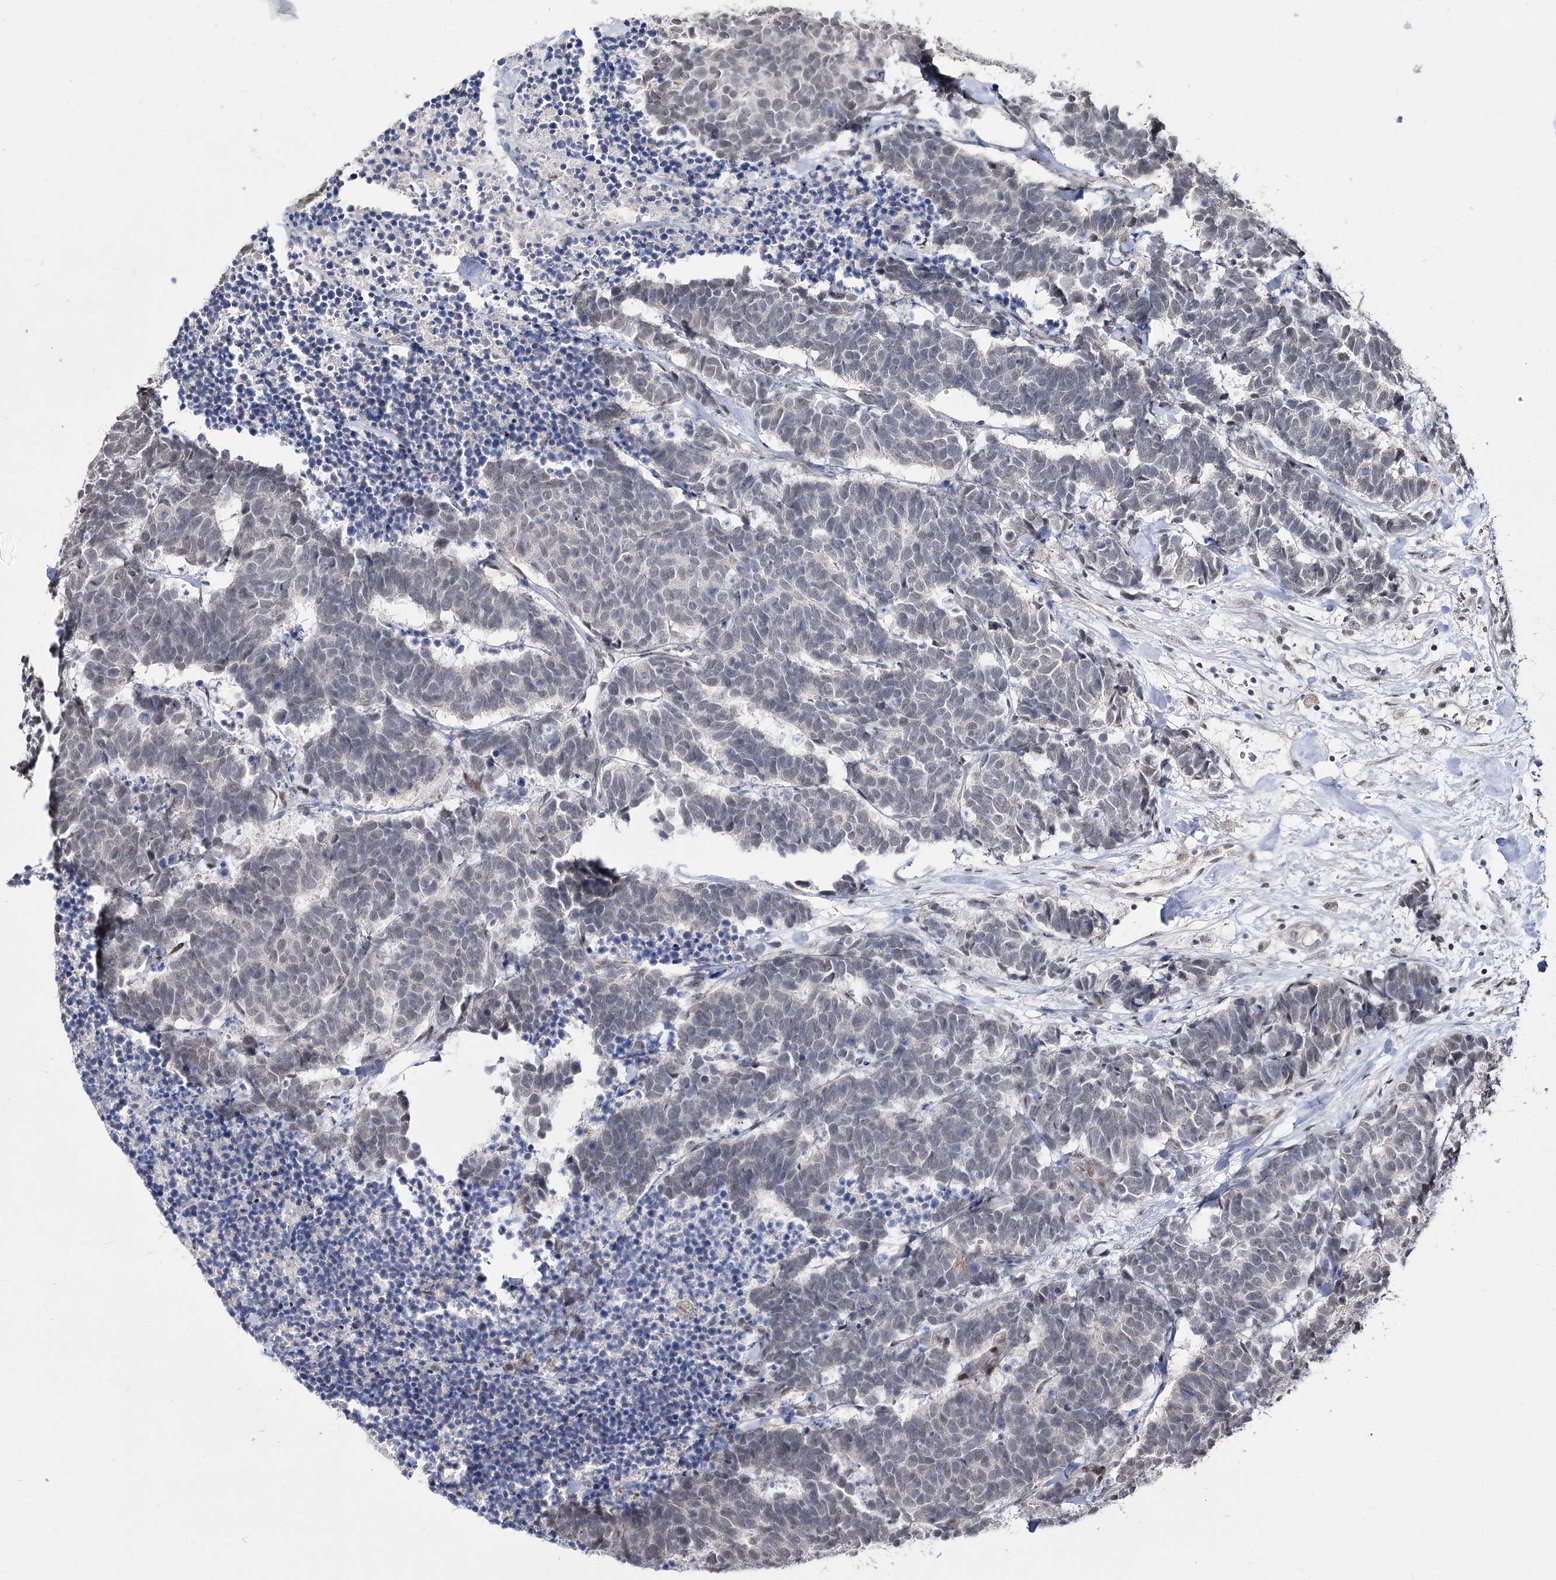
{"staining": {"intensity": "negative", "quantity": "none", "location": "none"}, "tissue": "carcinoid", "cell_type": "Tumor cells", "image_type": "cancer", "snomed": [{"axis": "morphology", "description": "Carcinoma, NOS"}, {"axis": "morphology", "description": "Carcinoid, malignant, NOS"}, {"axis": "topography", "description": "Urinary bladder"}], "caption": "This is an immunohistochemistry micrograph of carcinoid. There is no expression in tumor cells.", "gene": "STOX1", "patient": {"sex": "male", "age": 57}}